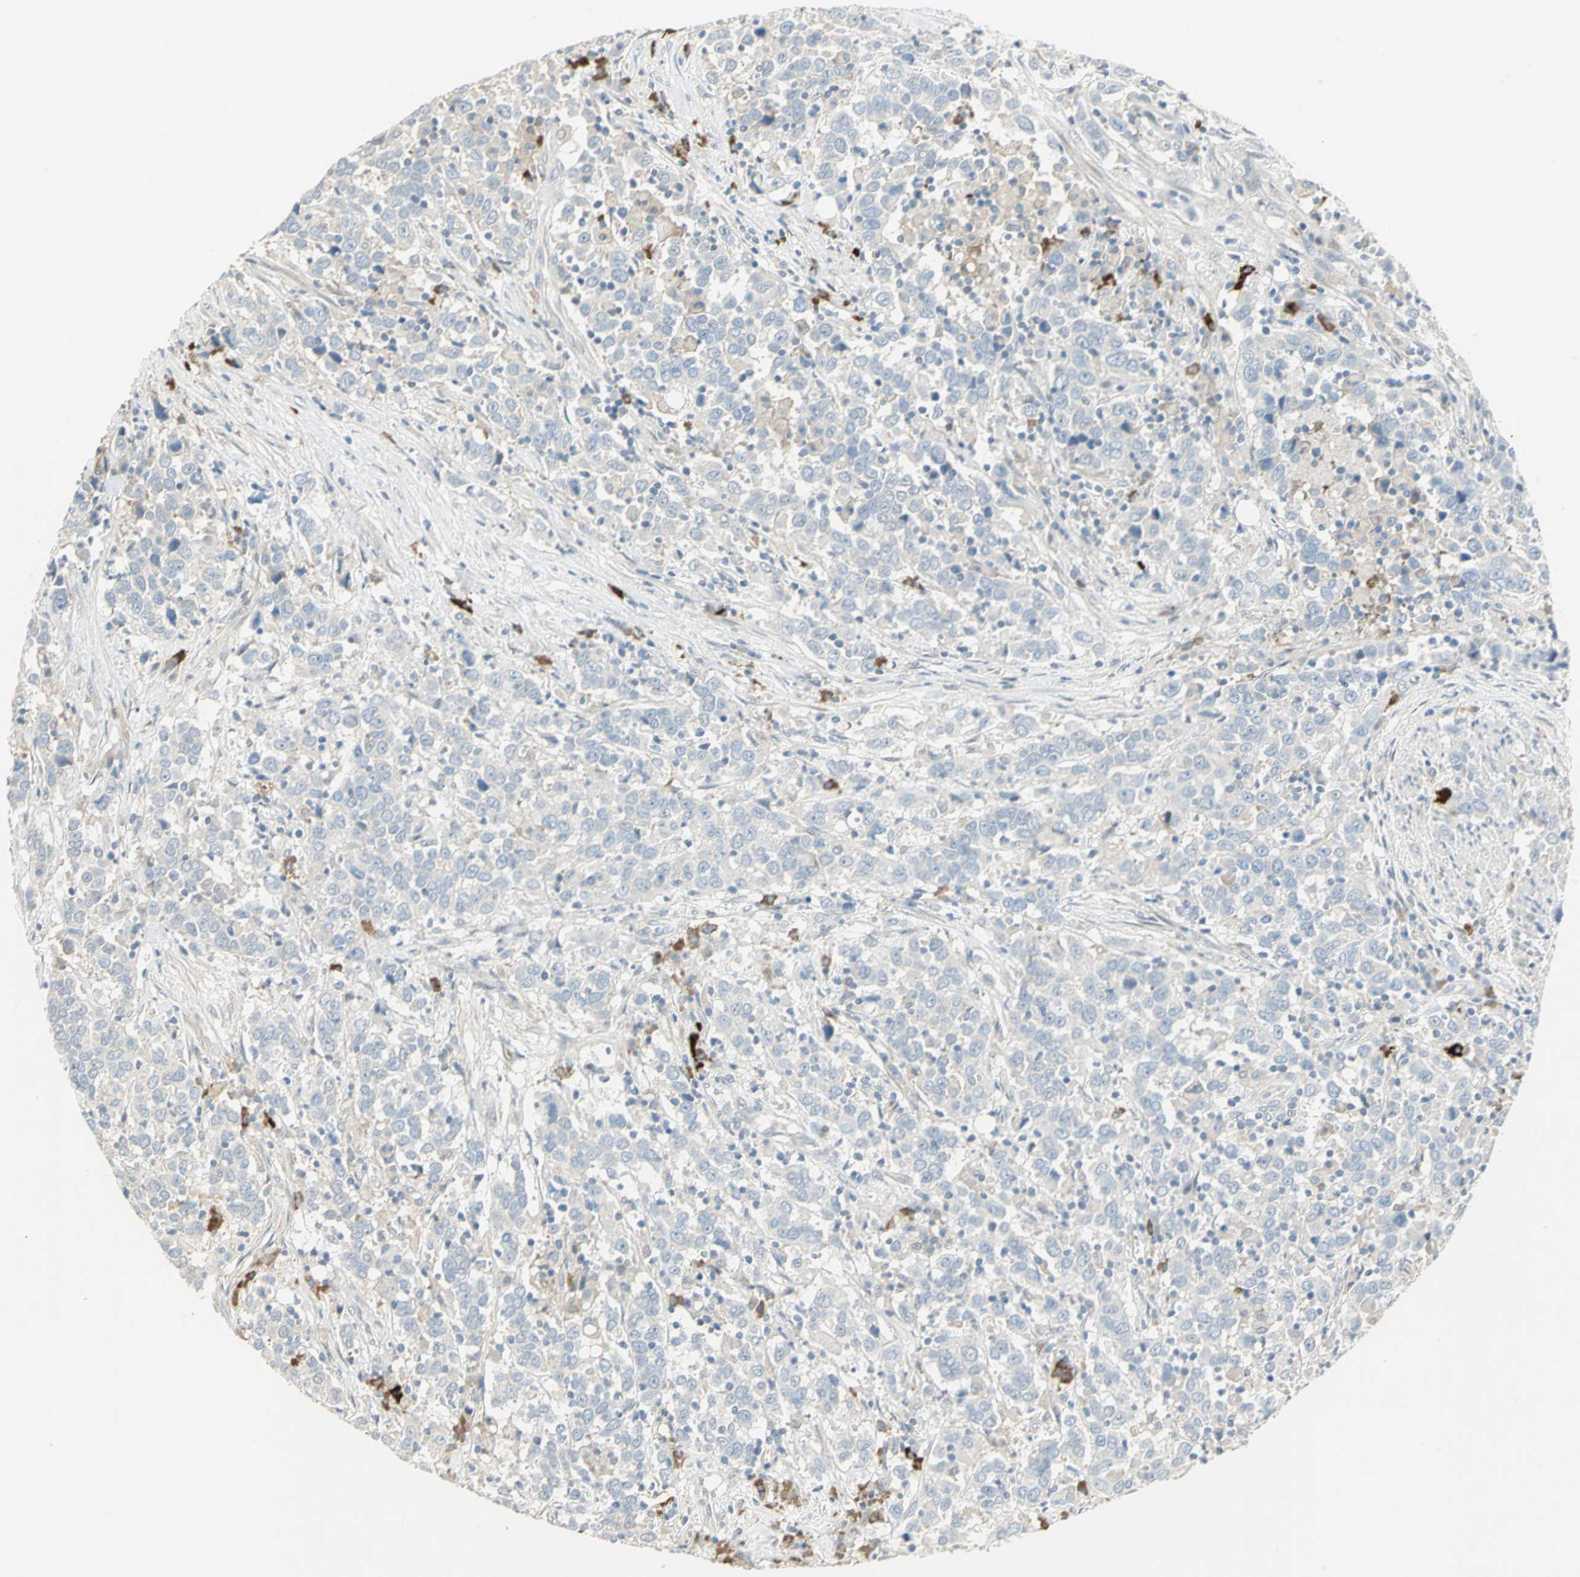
{"staining": {"intensity": "negative", "quantity": "none", "location": "none"}, "tissue": "urothelial cancer", "cell_type": "Tumor cells", "image_type": "cancer", "snomed": [{"axis": "morphology", "description": "Urothelial carcinoma, High grade"}, {"axis": "topography", "description": "Urinary bladder"}], "caption": "This photomicrograph is of urothelial carcinoma (high-grade) stained with immunohistochemistry to label a protein in brown with the nuclei are counter-stained blue. There is no expression in tumor cells.", "gene": "PROC", "patient": {"sex": "male", "age": 61}}